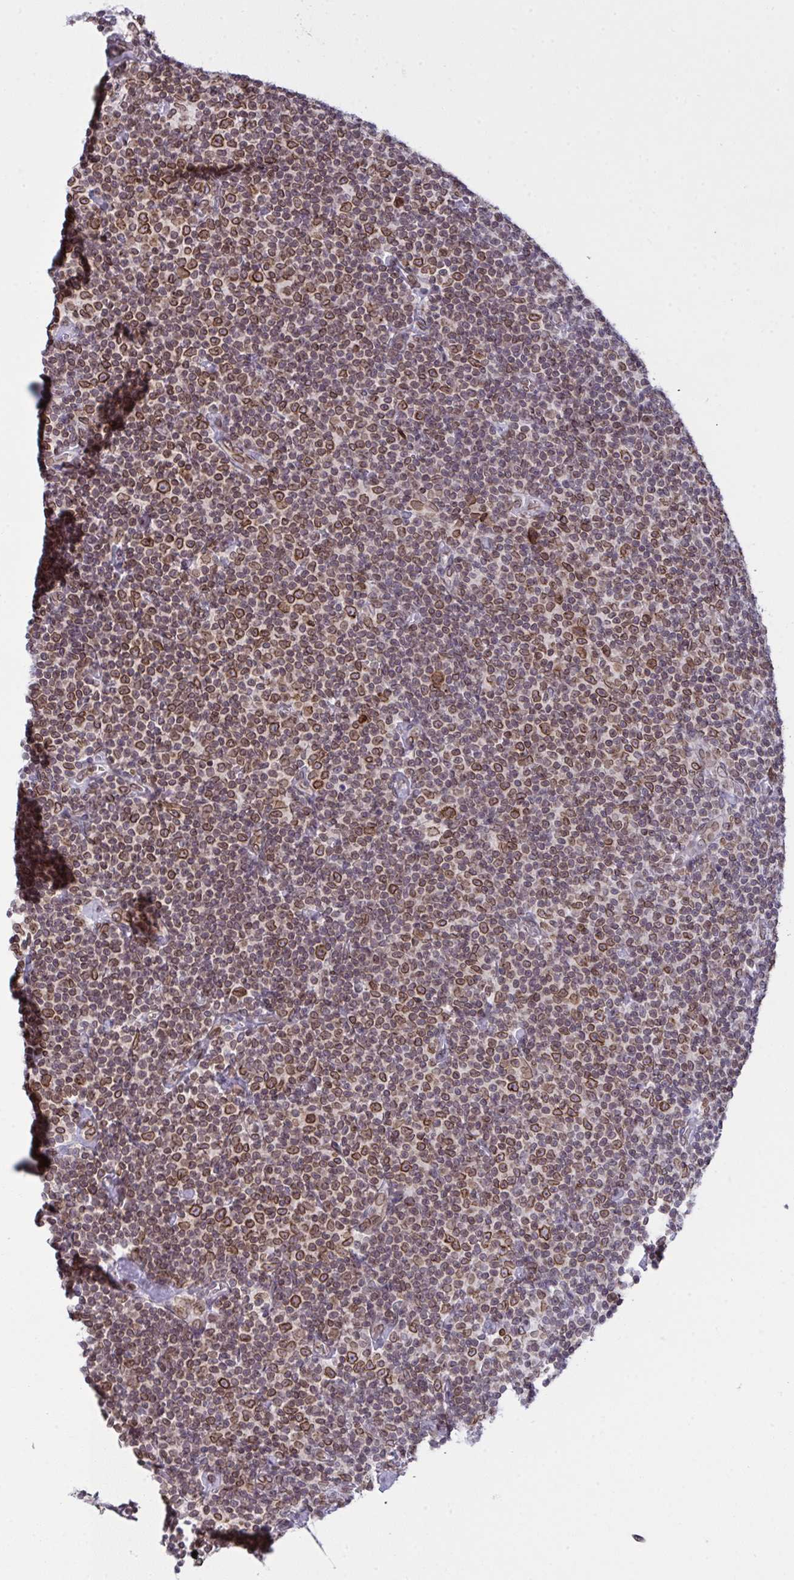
{"staining": {"intensity": "moderate", "quantity": ">75%", "location": "cytoplasmic/membranous,nuclear"}, "tissue": "lymphoma", "cell_type": "Tumor cells", "image_type": "cancer", "snomed": [{"axis": "morphology", "description": "Malignant lymphoma, non-Hodgkin's type, Low grade"}, {"axis": "topography", "description": "Lymph node"}], "caption": "Tumor cells show moderate cytoplasmic/membranous and nuclear staining in about >75% of cells in malignant lymphoma, non-Hodgkin's type (low-grade). (IHC, brightfield microscopy, high magnification).", "gene": "RANBP2", "patient": {"sex": "male", "age": 81}}